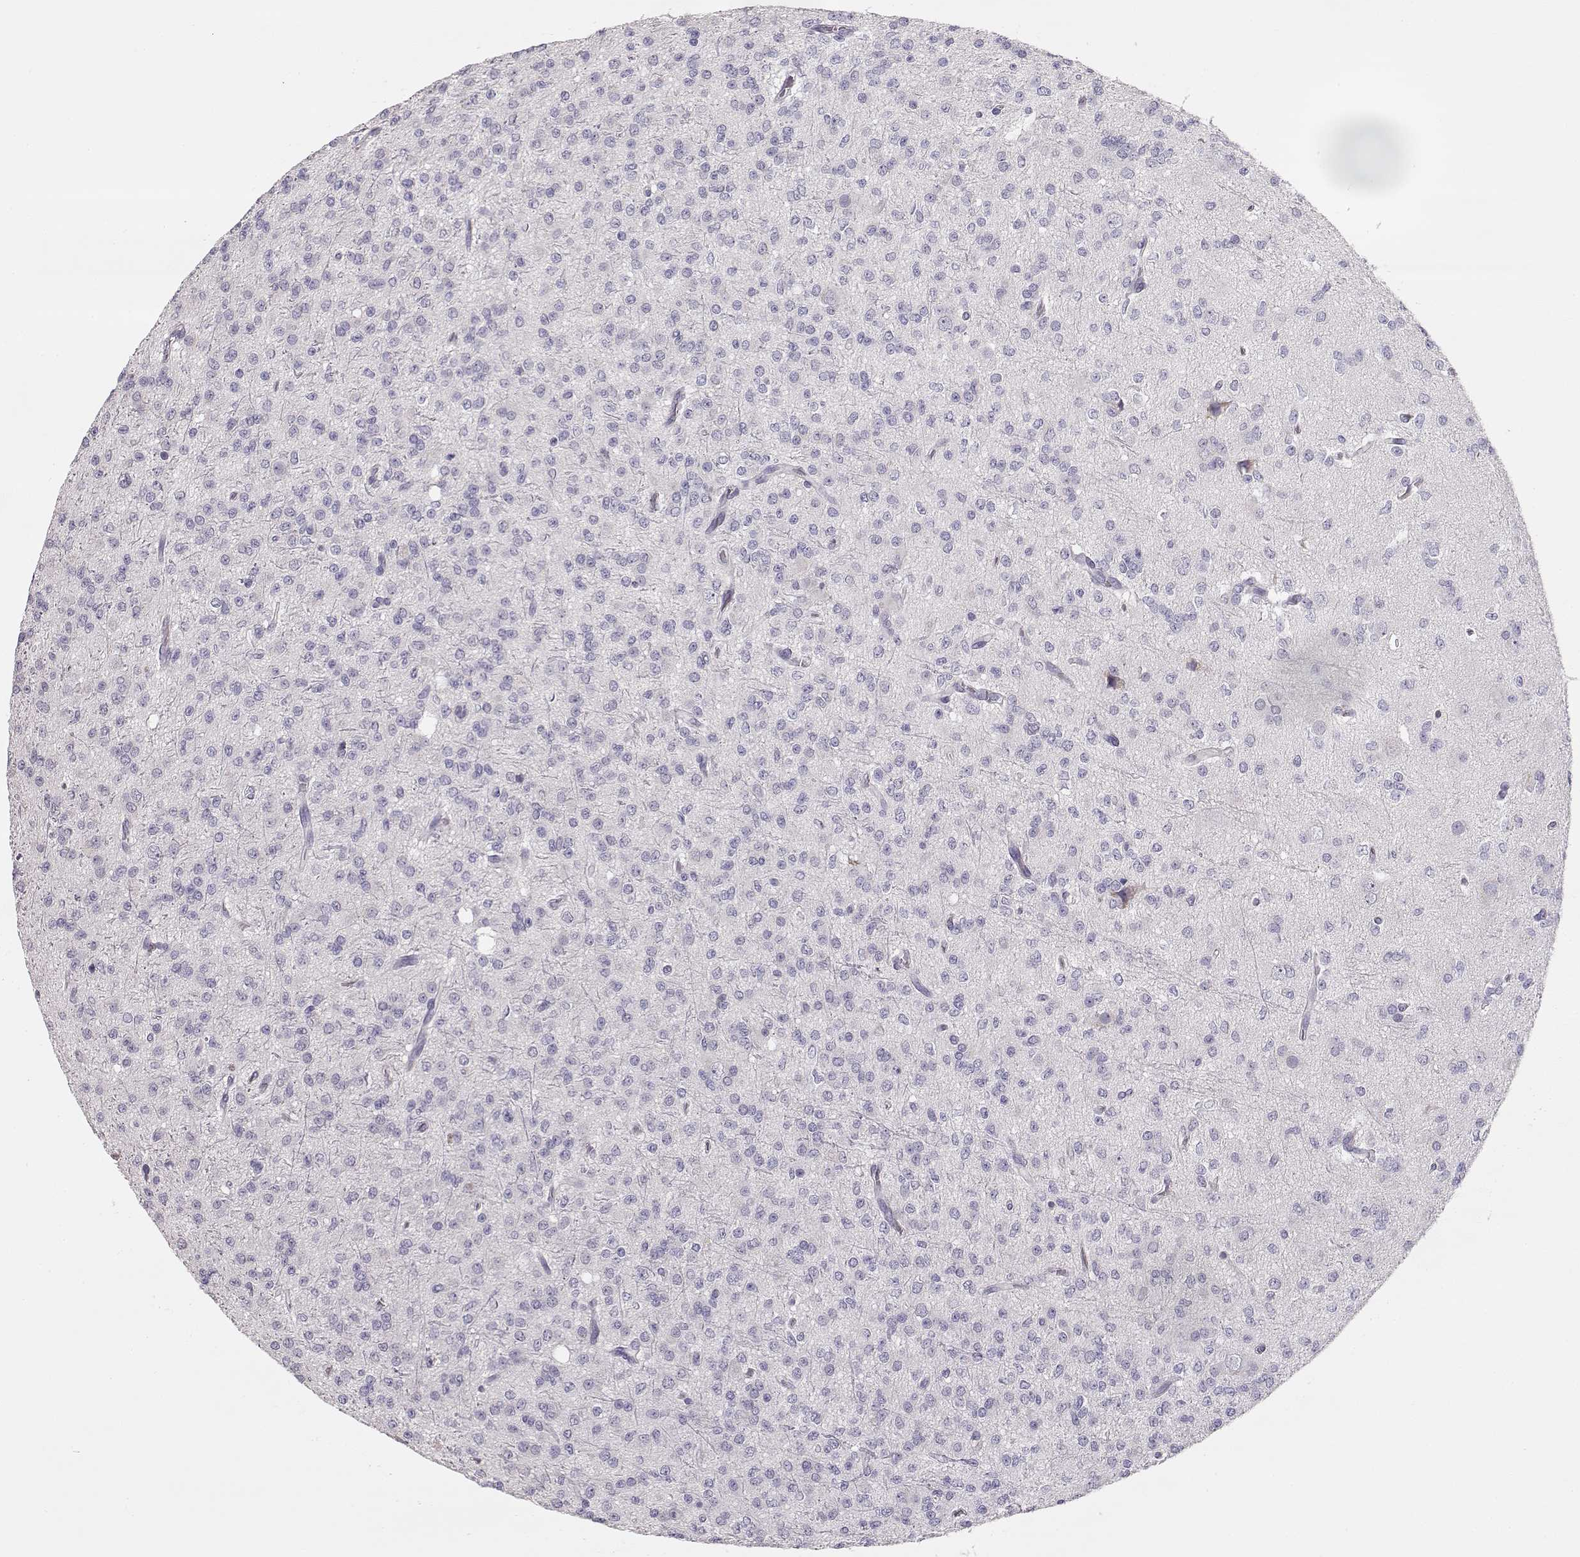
{"staining": {"intensity": "negative", "quantity": "none", "location": "none"}, "tissue": "glioma", "cell_type": "Tumor cells", "image_type": "cancer", "snomed": [{"axis": "morphology", "description": "Glioma, malignant, Low grade"}, {"axis": "topography", "description": "Brain"}], "caption": "High power microscopy histopathology image of an immunohistochemistry (IHC) photomicrograph of malignant glioma (low-grade), revealing no significant staining in tumor cells. (Brightfield microscopy of DAB immunohistochemistry (IHC) at high magnification).", "gene": "GLIPR1L2", "patient": {"sex": "male", "age": 27}}